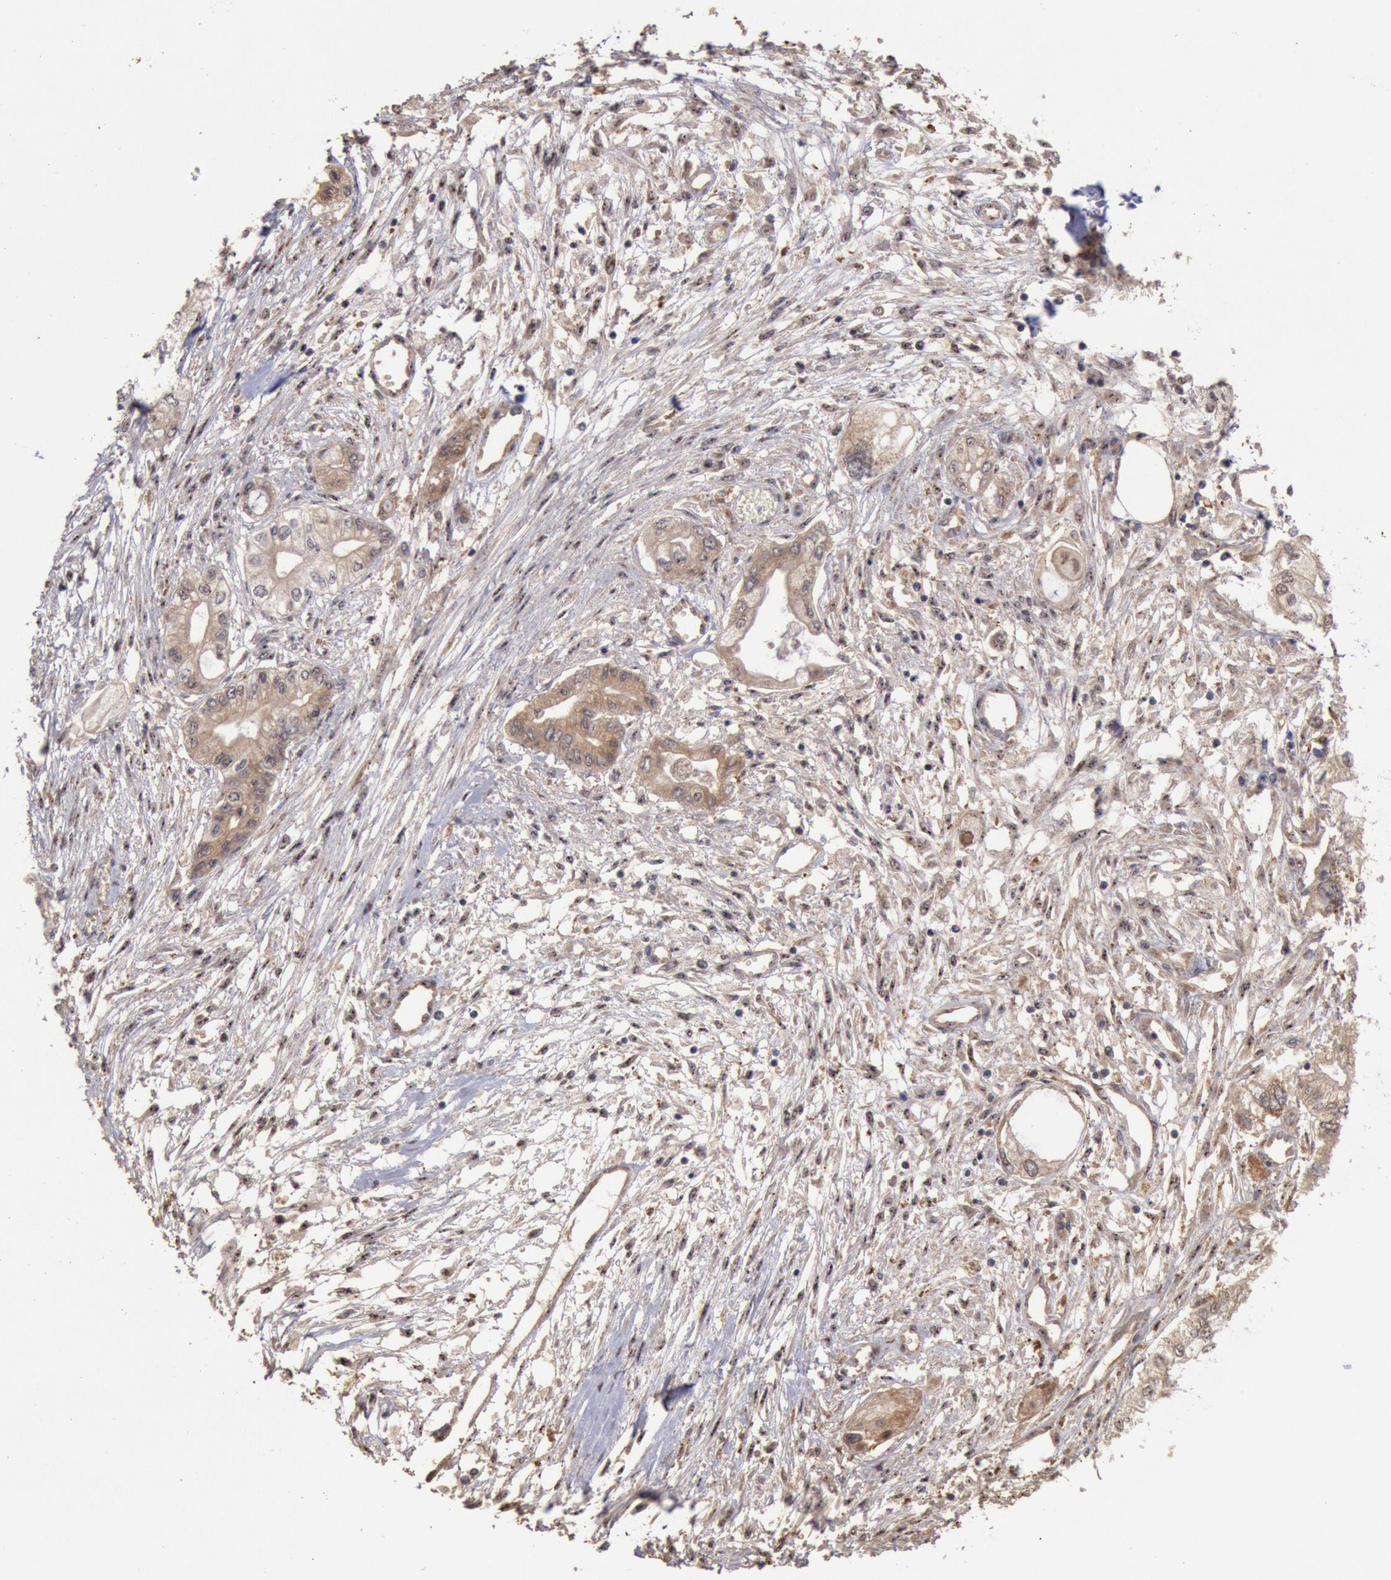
{"staining": {"intensity": "weak", "quantity": ">75%", "location": "cytoplasmic/membranous"}, "tissue": "pancreatic cancer", "cell_type": "Tumor cells", "image_type": "cancer", "snomed": [{"axis": "morphology", "description": "Adenocarcinoma, NOS"}, {"axis": "topography", "description": "Pancreas"}], "caption": "Immunohistochemistry of pancreatic cancer displays low levels of weak cytoplasmic/membranous positivity in approximately >75% of tumor cells.", "gene": "STX17", "patient": {"sex": "male", "age": 79}}